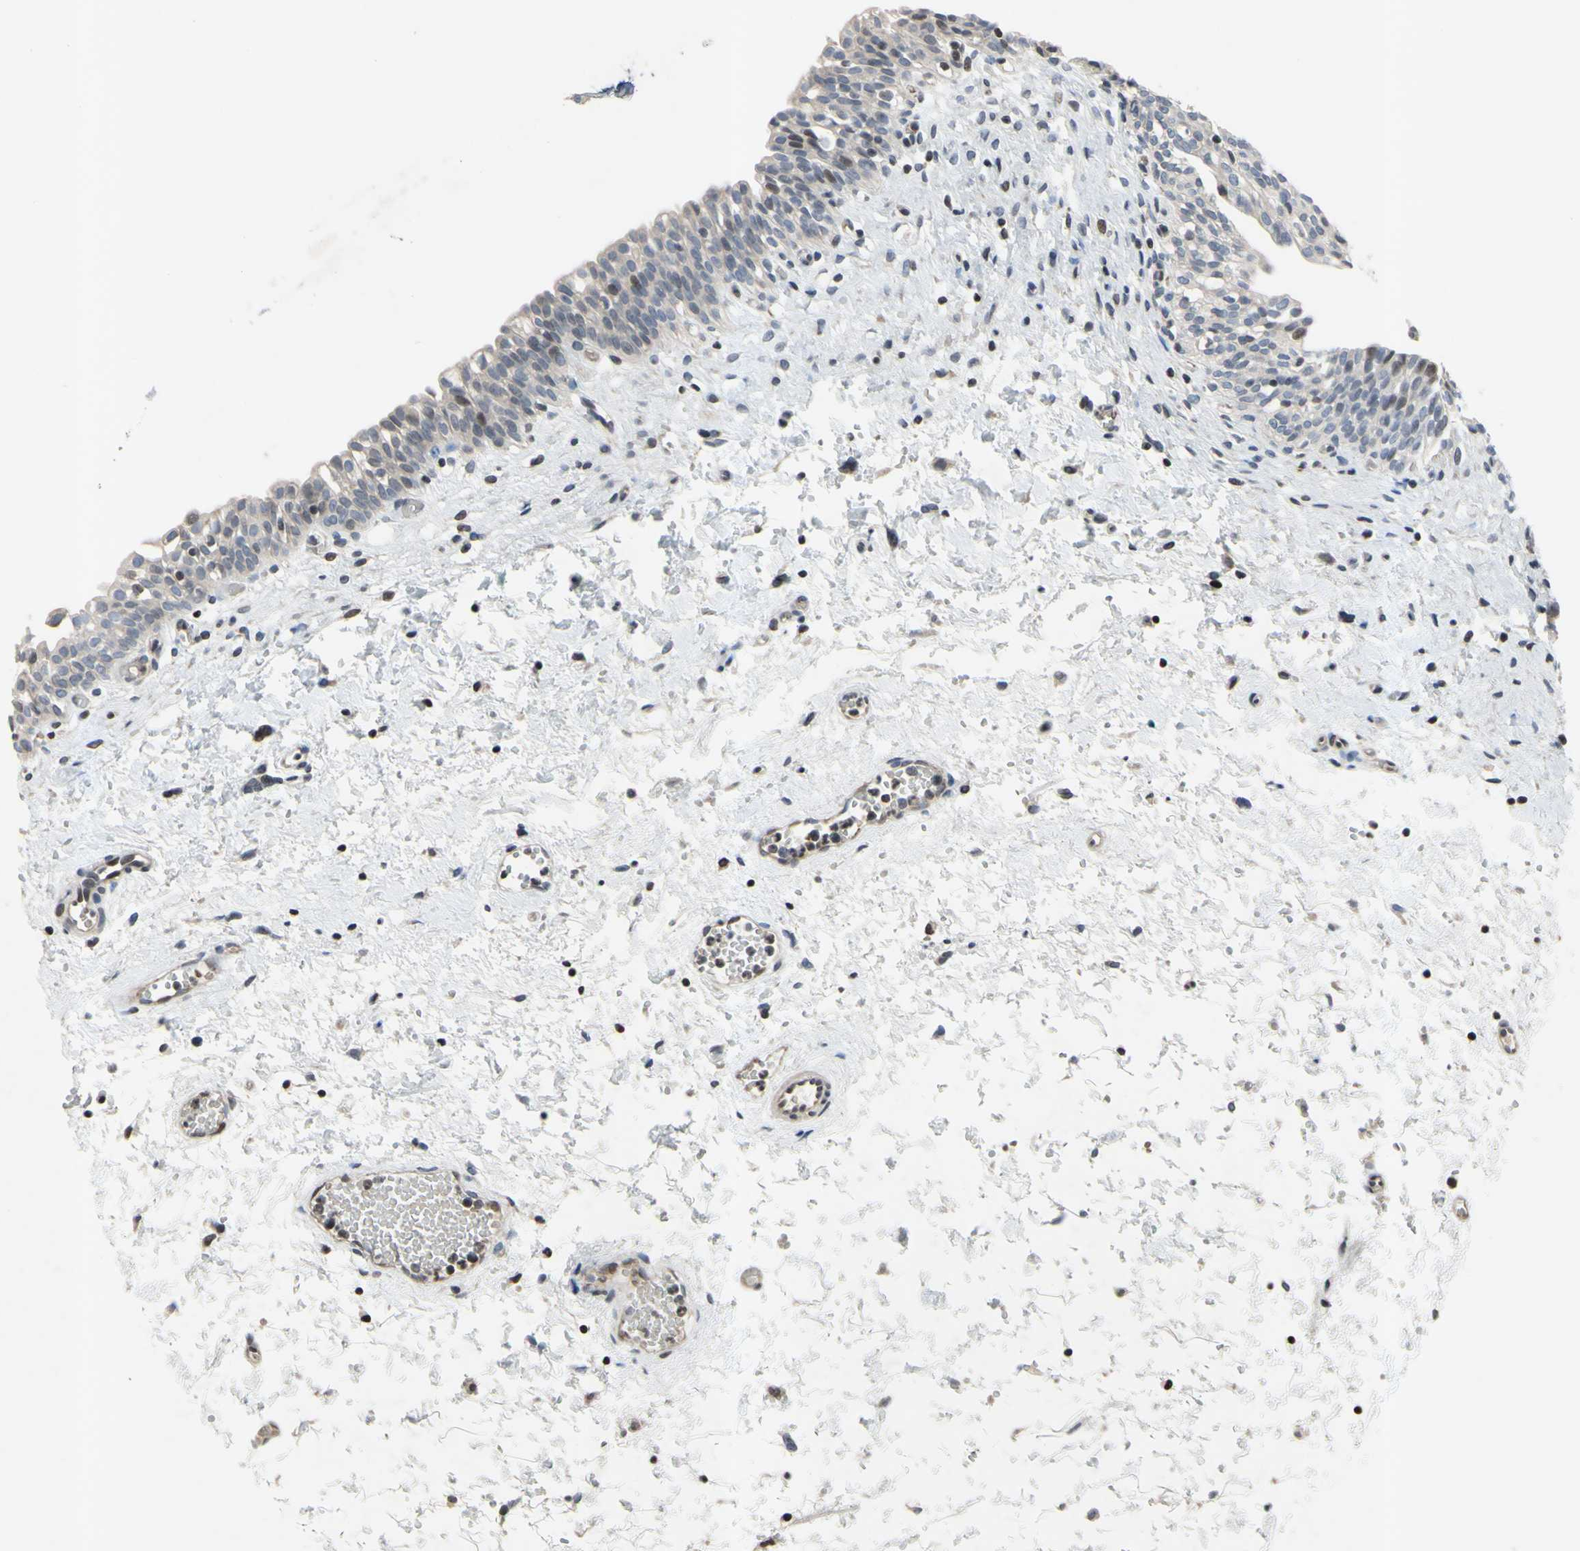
{"staining": {"intensity": "weak", "quantity": "<25%", "location": "nuclear"}, "tissue": "urinary bladder", "cell_type": "Urothelial cells", "image_type": "normal", "snomed": [{"axis": "morphology", "description": "Normal tissue, NOS"}, {"axis": "topography", "description": "Urinary bladder"}], "caption": "DAB immunohistochemical staining of normal urinary bladder reveals no significant expression in urothelial cells.", "gene": "ARG1", "patient": {"sex": "male", "age": 55}}